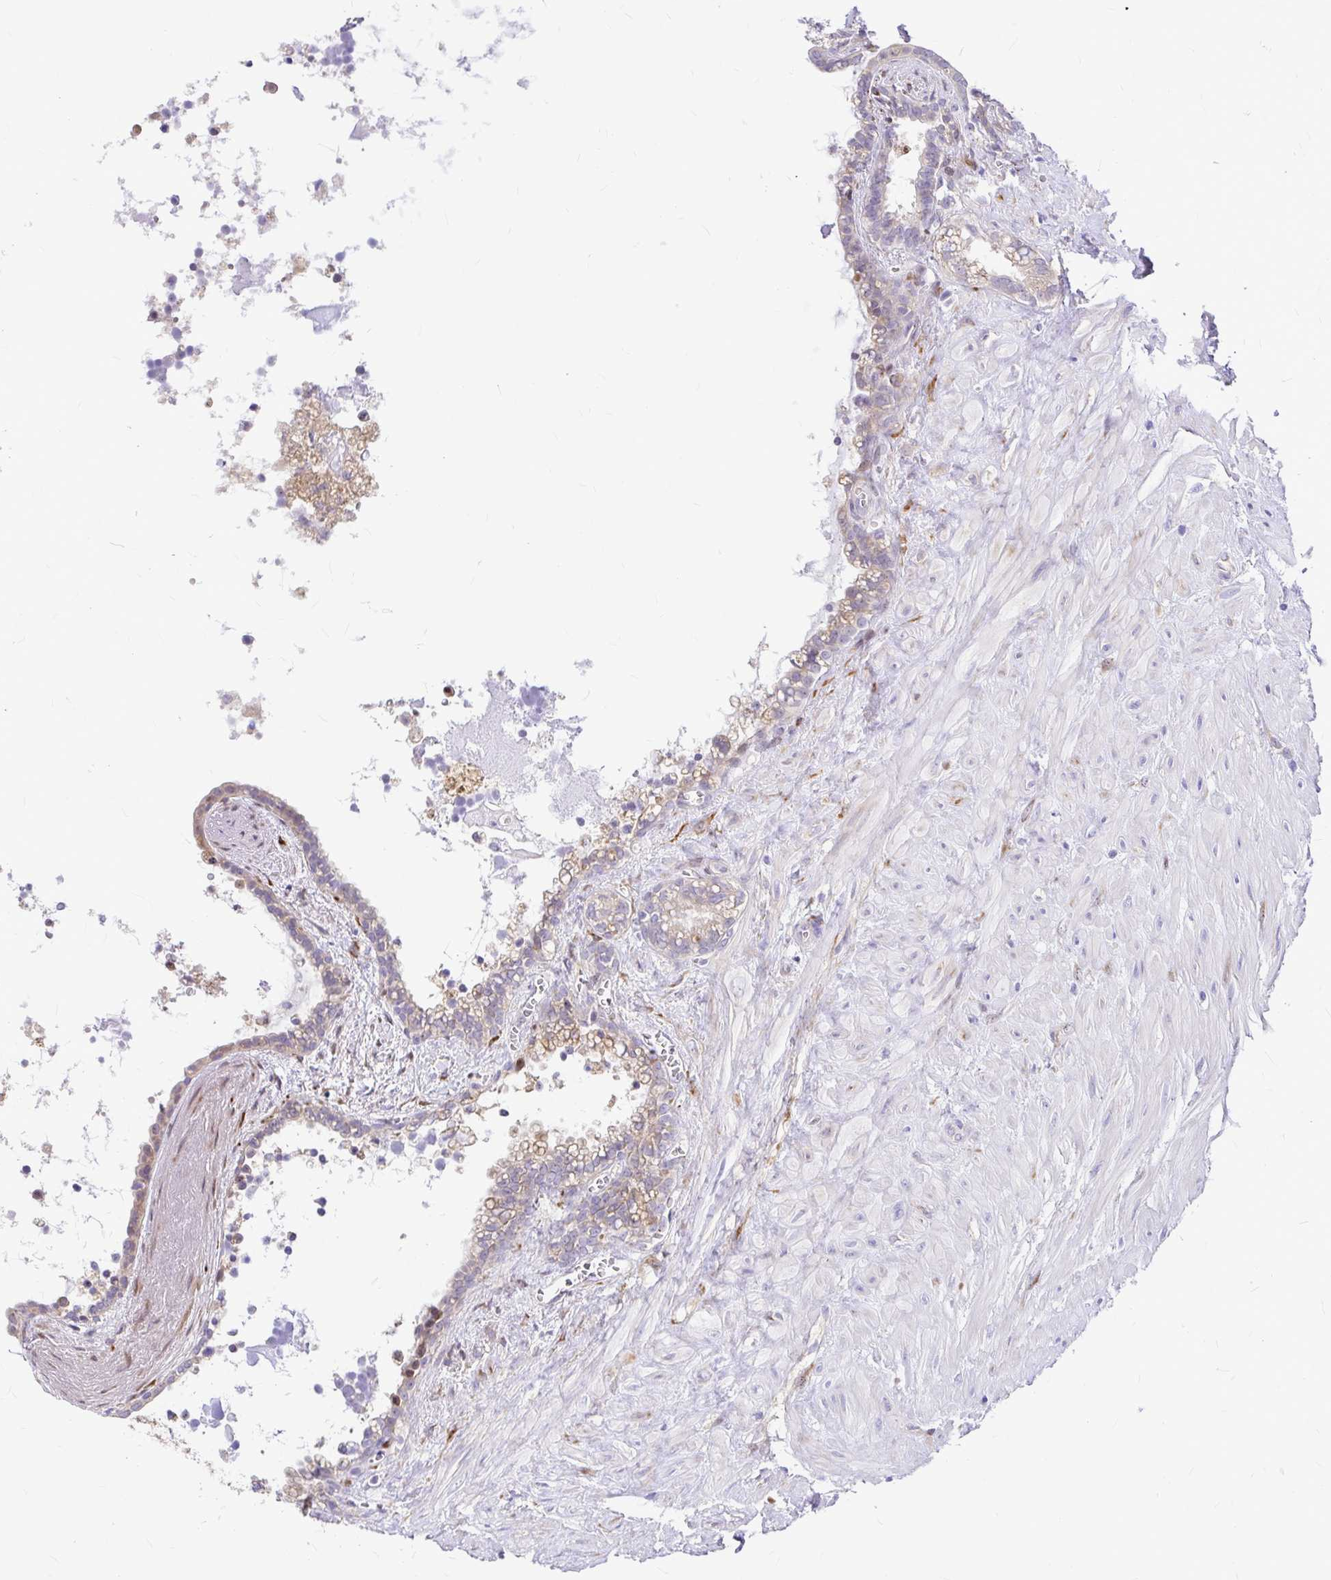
{"staining": {"intensity": "weak", "quantity": "25%-75%", "location": "cytoplasmic/membranous"}, "tissue": "seminal vesicle", "cell_type": "Glandular cells", "image_type": "normal", "snomed": [{"axis": "morphology", "description": "Normal tissue, NOS"}, {"axis": "topography", "description": "Seminal veicle"}], "caption": "This image shows immunohistochemistry staining of unremarkable seminal vesicle, with low weak cytoplasmic/membranous expression in approximately 25%-75% of glandular cells.", "gene": "GABBR2", "patient": {"sex": "male", "age": 76}}